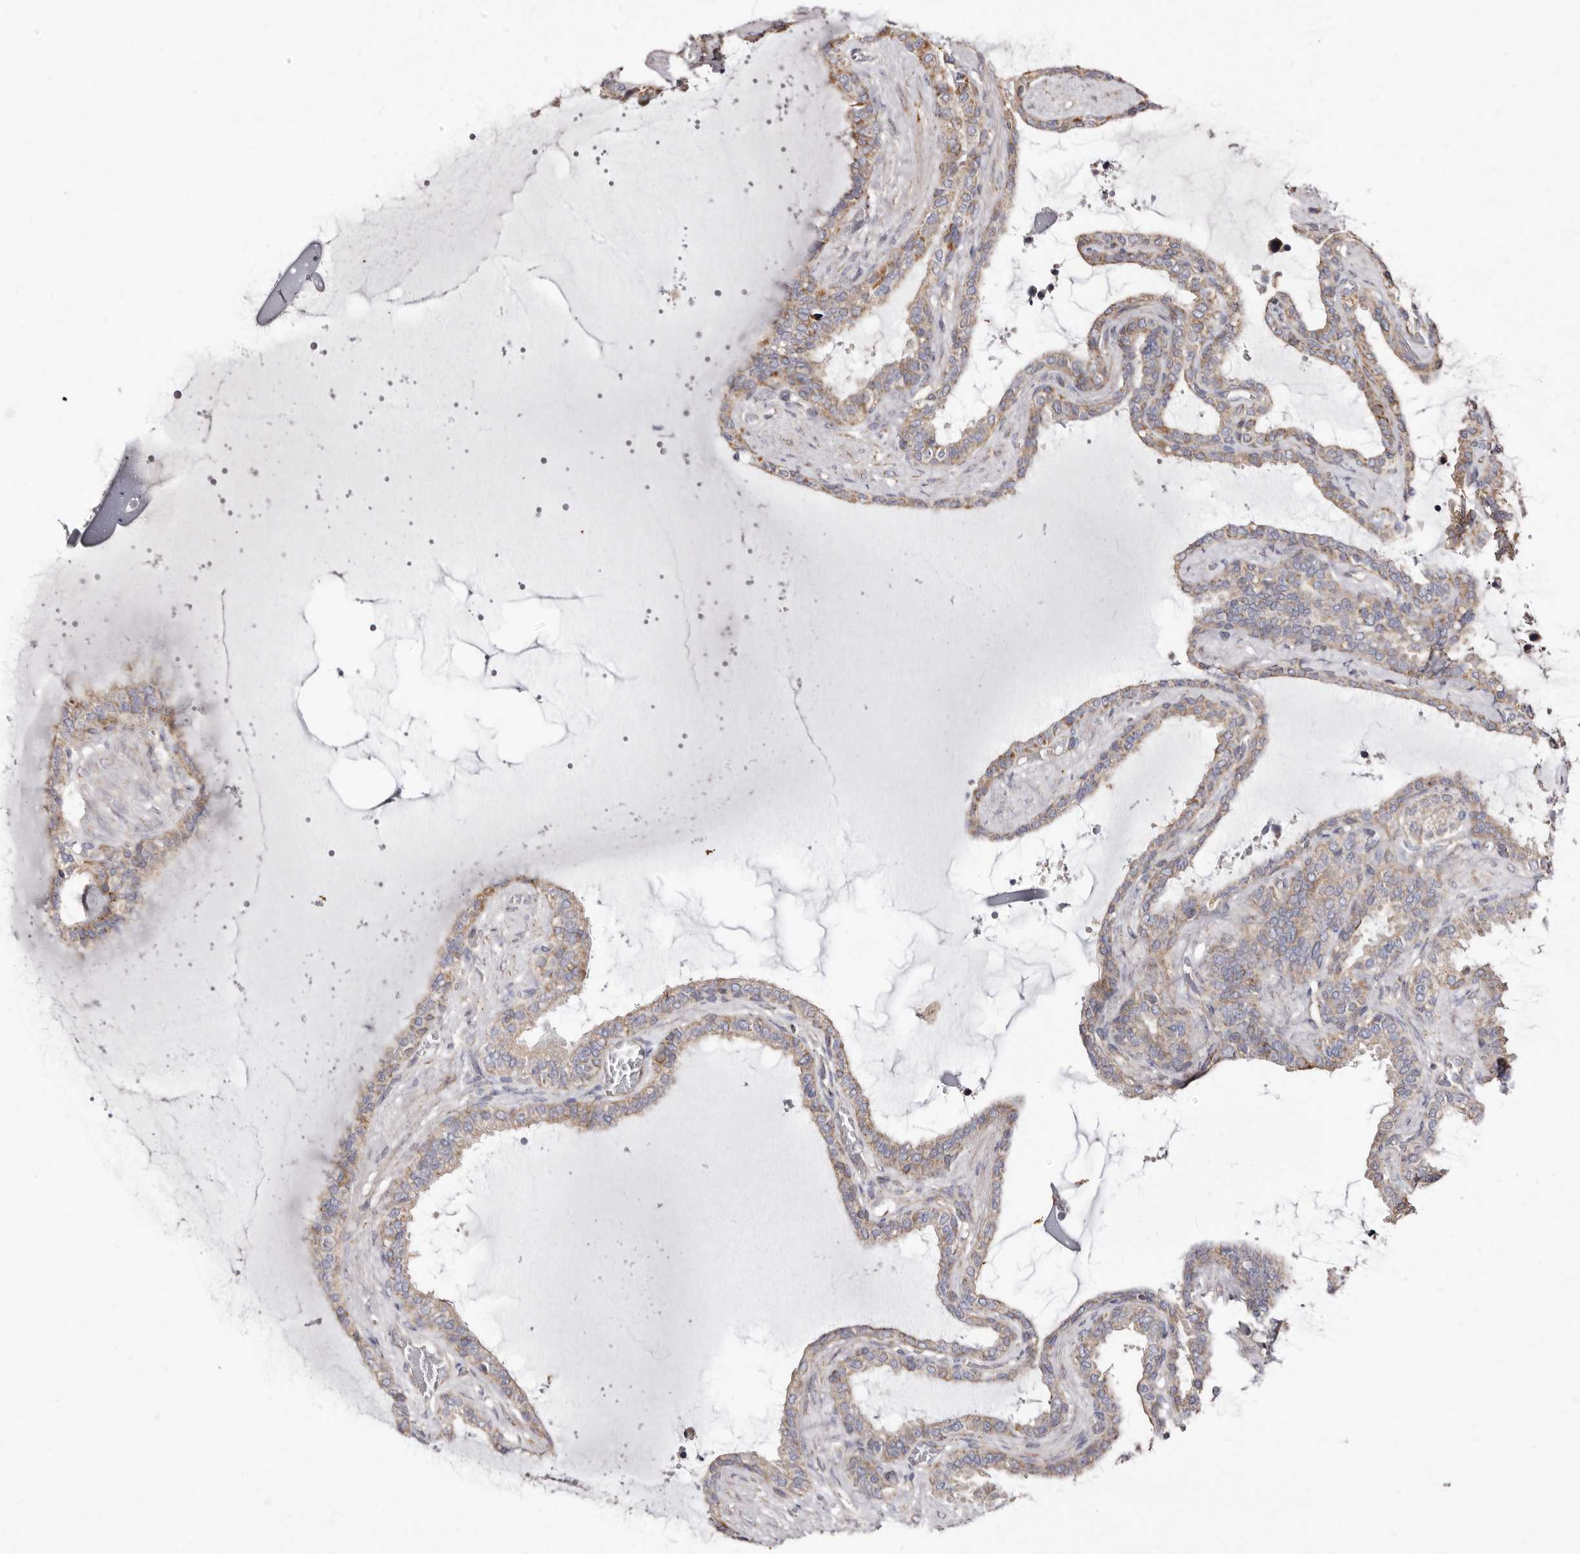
{"staining": {"intensity": "weak", "quantity": "25%-75%", "location": "cytoplasmic/membranous"}, "tissue": "seminal vesicle", "cell_type": "Glandular cells", "image_type": "normal", "snomed": [{"axis": "morphology", "description": "Normal tissue, NOS"}, {"axis": "topography", "description": "Seminal veicle"}], "caption": "Immunohistochemical staining of normal seminal vesicle exhibits 25%-75% levels of weak cytoplasmic/membranous protein staining in approximately 25%-75% of glandular cells. (Stains: DAB (3,3'-diaminobenzidine) in brown, nuclei in blue, Microscopy: brightfield microscopy at high magnification).", "gene": "LUZP1", "patient": {"sex": "male", "age": 46}}